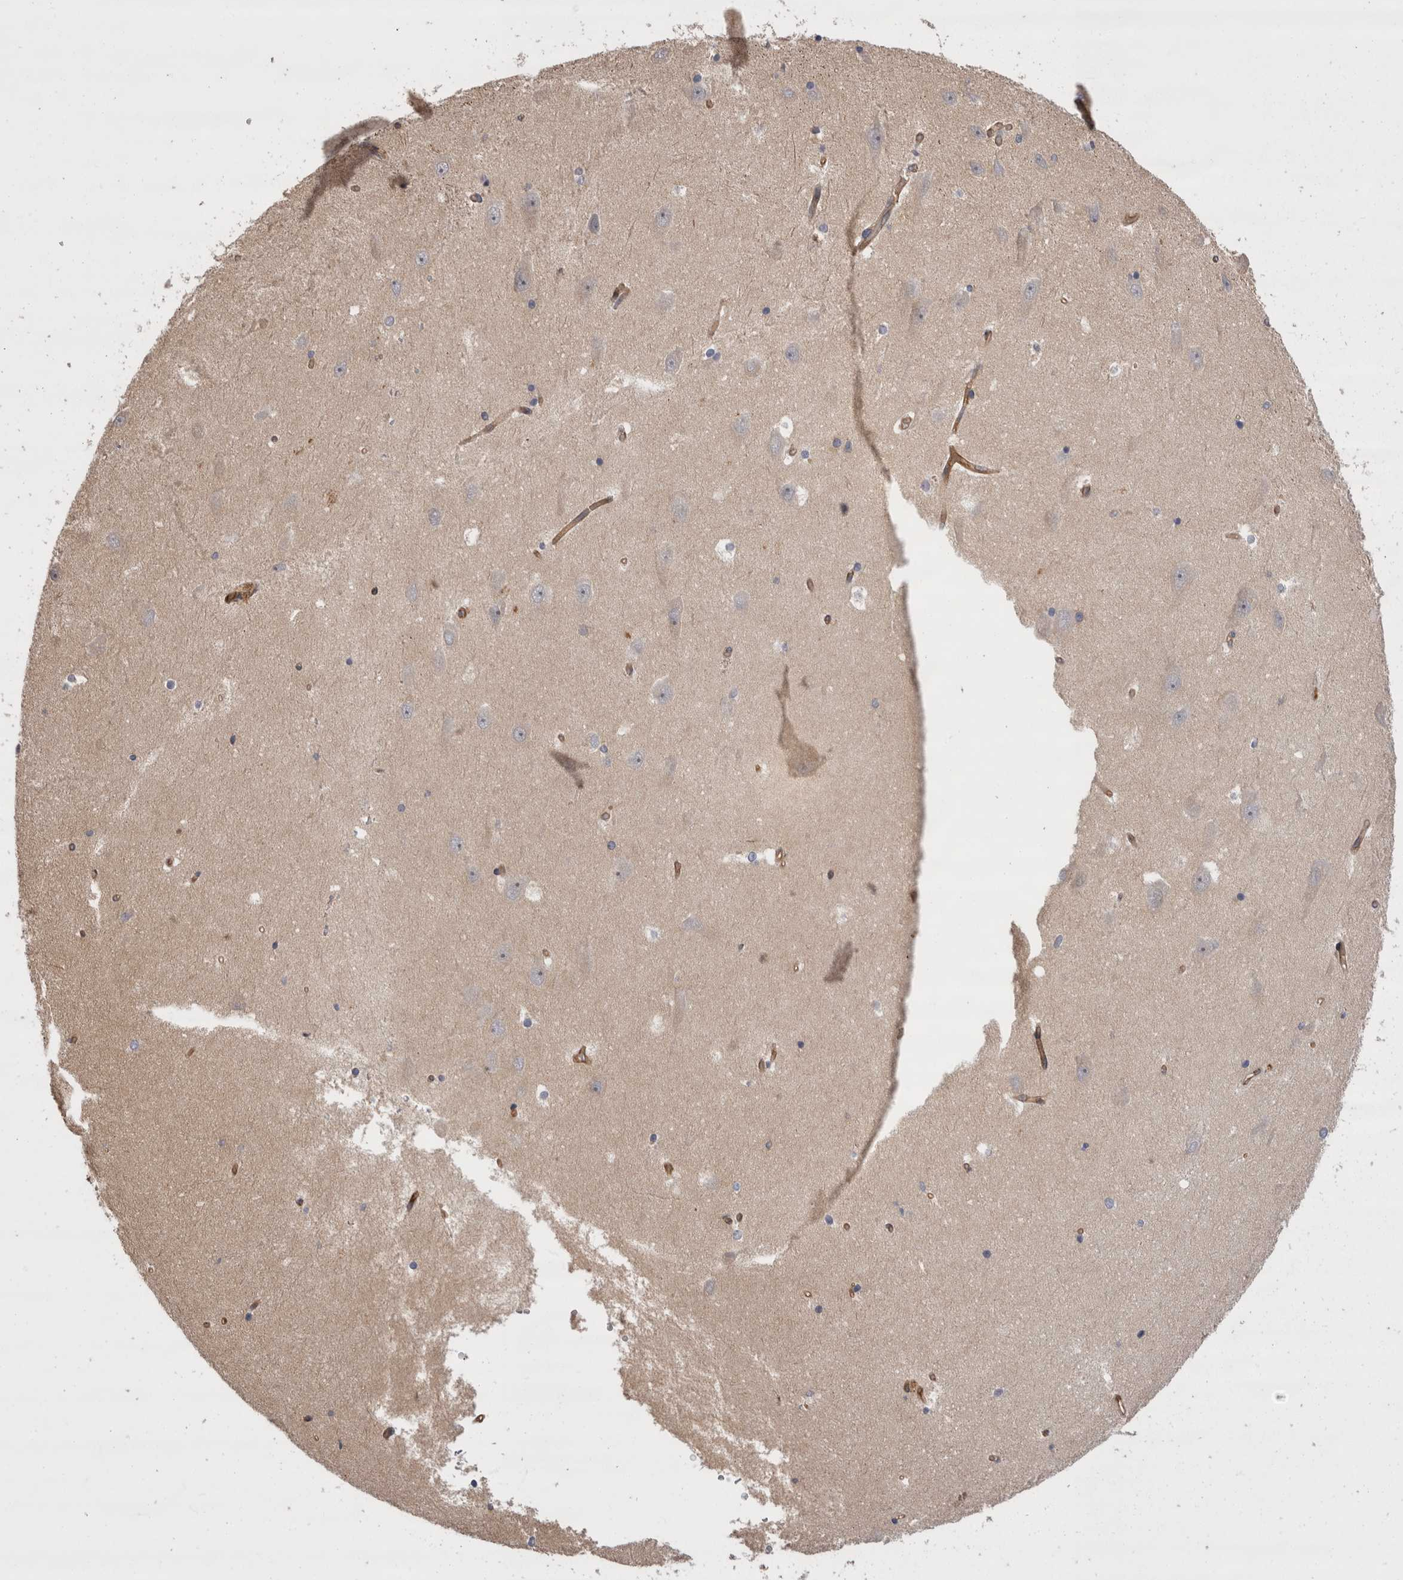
{"staining": {"intensity": "negative", "quantity": "none", "location": "none"}, "tissue": "hippocampus", "cell_type": "Glial cells", "image_type": "normal", "snomed": [{"axis": "morphology", "description": "Normal tissue, NOS"}, {"axis": "topography", "description": "Hippocampus"}], "caption": "DAB (3,3'-diaminobenzidine) immunohistochemical staining of benign hippocampus reveals no significant staining in glial cells.", "gene": "BNIP2", "patient": {"sex": "male", "age": 45}}